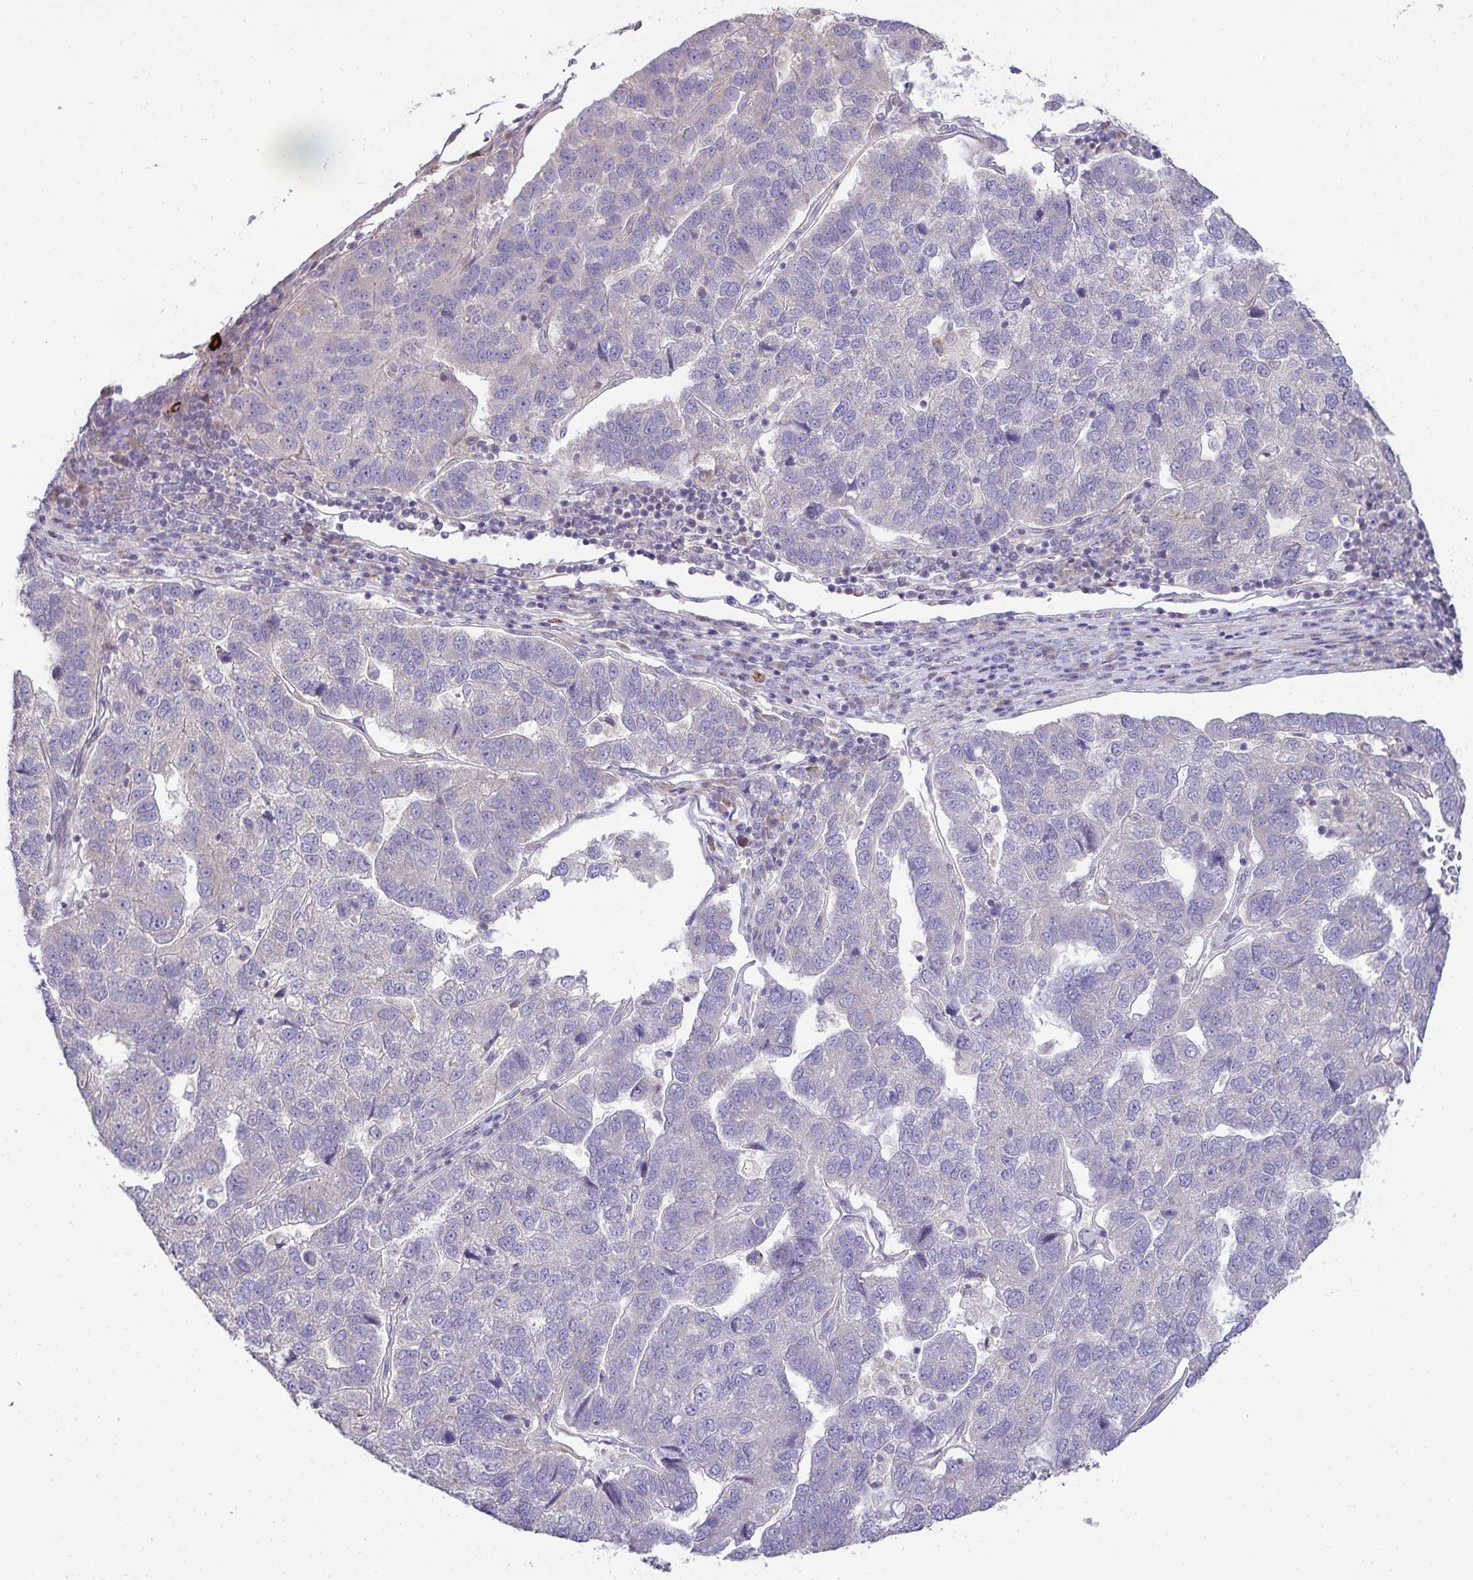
{"staining": {"intensity": "negative", "quantity": "none", "location": "none"}, "tissue": "pancreatic cancer", "cell_type": "Tumor cells", "image_type": "cancer", "snomed": [{"axis": "morphology", "description": "Adenocarcinoma, NOS"}, {"axis": "topography", "description": "Pancreas"}], "caption": "DAB immunohistochemical staining of pancreatic cancer exhibits no significant positivity in tumor cells. (Immunohistochemistry, brightfield microscopy, high magnification).", "gene": "SH2D1B", "patient": {"sex": "female", "age": 61}}